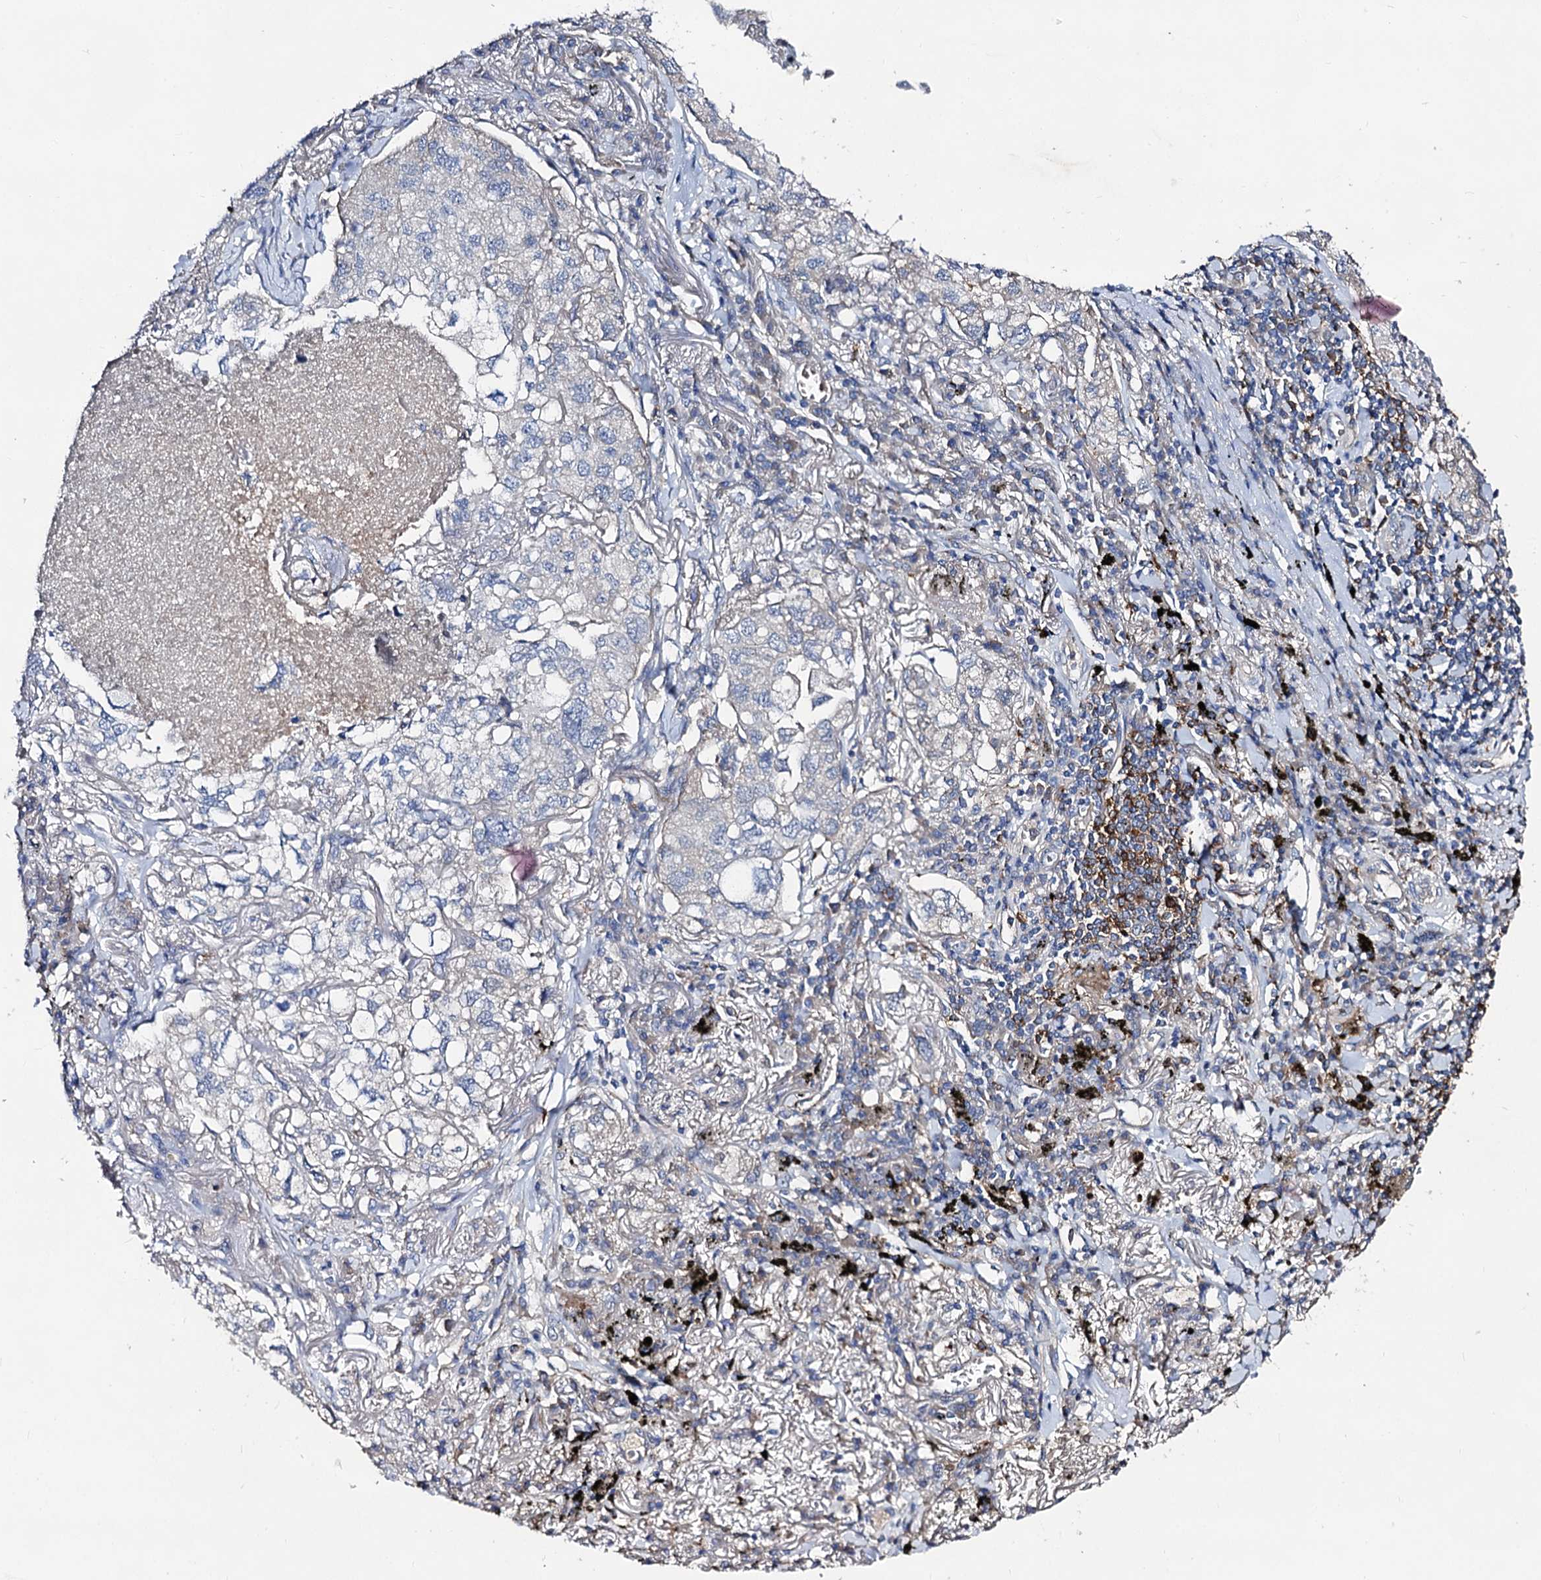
{"staining": {"intensity": "negative", "quantity": "none", "location": "none"}, "tissue": "lung cancer", "cell_type": "Tumor cells", "image_type": "cancer", "snomed": [{"axis": "morphology", "description": "Adenocarcinoma, NOS"}, {"axis": "topography", "description": "Lung"}], "caption": "A histopathology image of human lung cancer (adenocarcinoma) is negative for staining in tumor cells. (Brightfield microscopy of DAB (3,3'-diaminobenzidine) IHC at high magnification).", "gene": "HVCN1", "patient": {"sex": "male", "age": 65}}